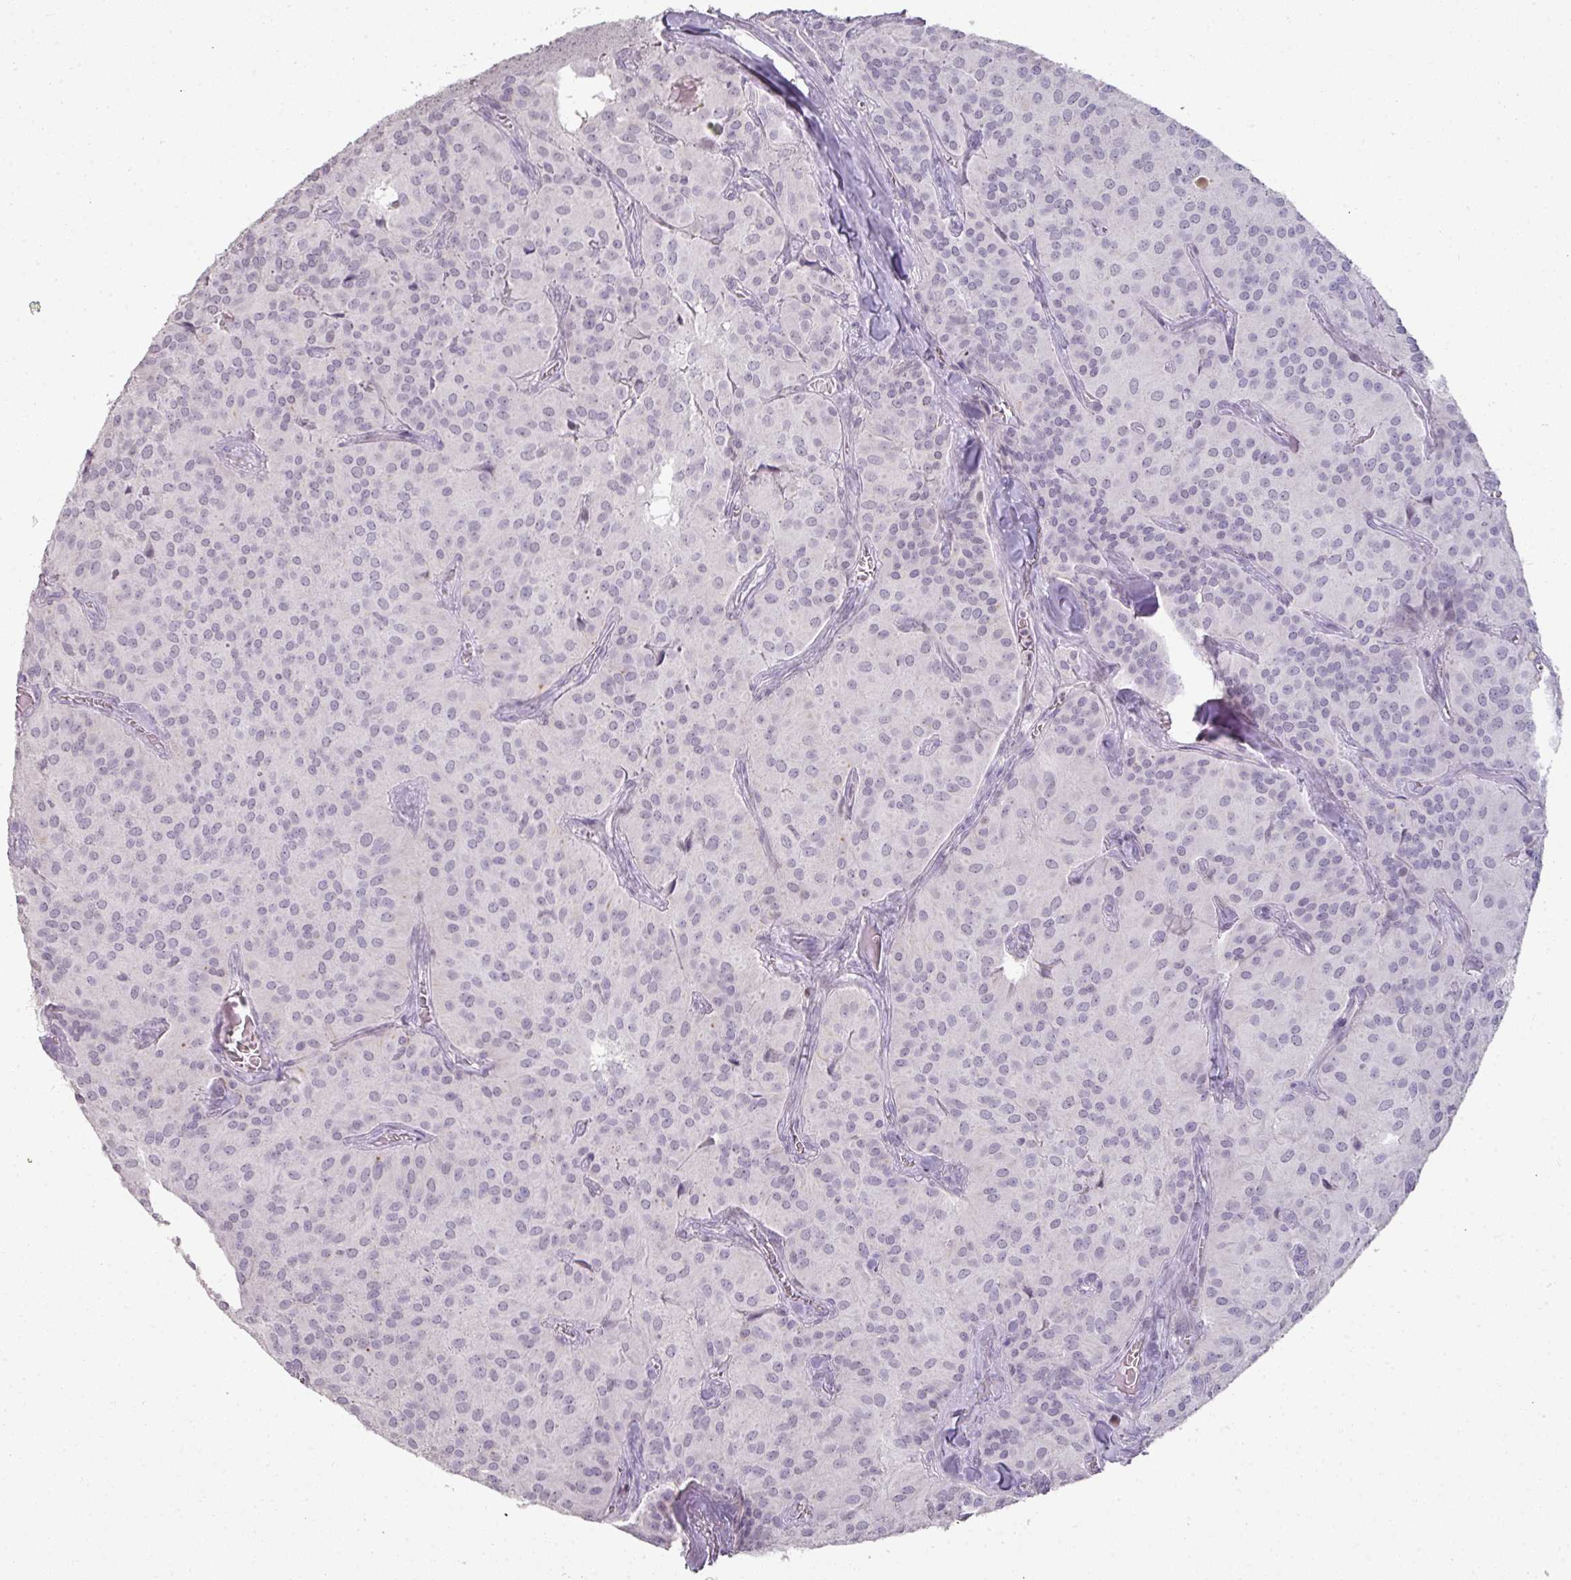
{"staining": {"intensity": "negative", "quantity": "none", "location": "none"}, "tissue": "glioma", "cell_type": "Tumor cells", "image_type": "cancer", "snomed": [{"axis": "morphology", "description": "Glioma, malignant, Low grade"}, {"axis": "topography", "description": "Brain"}], "caption": "The histopathology image shows no significant expression in tumor cells of glioma. The staining is performed using DAB (3,3'-diaminobenzidine) brown chromogen with nuclei counter-stained in using hematoxylin.", "gene": "GTF2H3", "patient": {"sex": "male", "age": 42}}